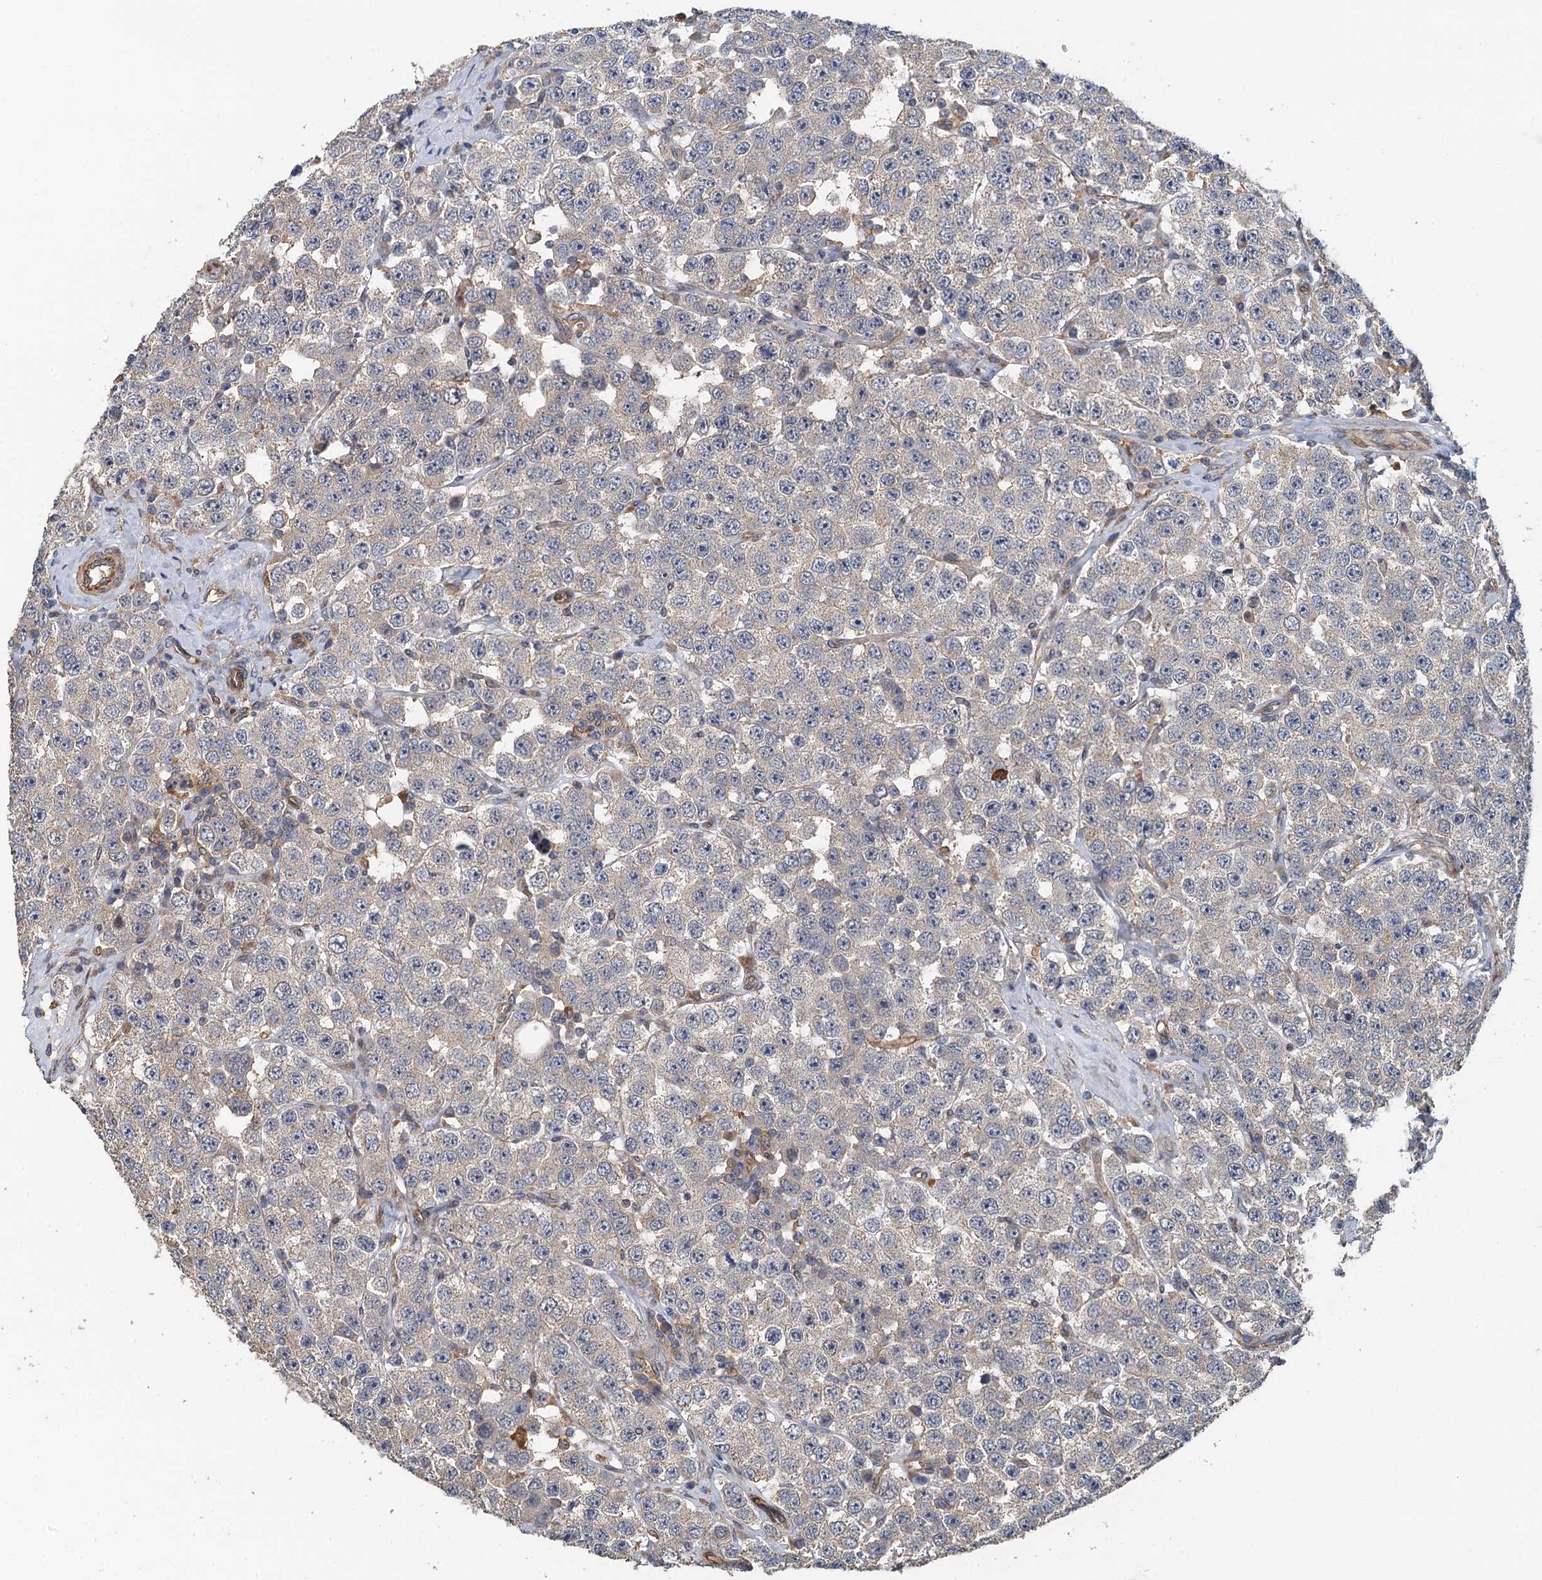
{"staining": {"intensity": "negative", "quantity": "none", "location": "none"}, "tissue": "testis cancer", "cell_type": "Tumor cells", "image_type": "cancer", "snomed": [{"axis": "morphology", "description": "Seminoma, NOS"}, {"axis": "topography", "description": "Testis"}], "caption": "Tumor cells are negative for protein expression in human testis cancer.", "gene": "RSAD2", "patient": {"sex": "male", "age": 28}}